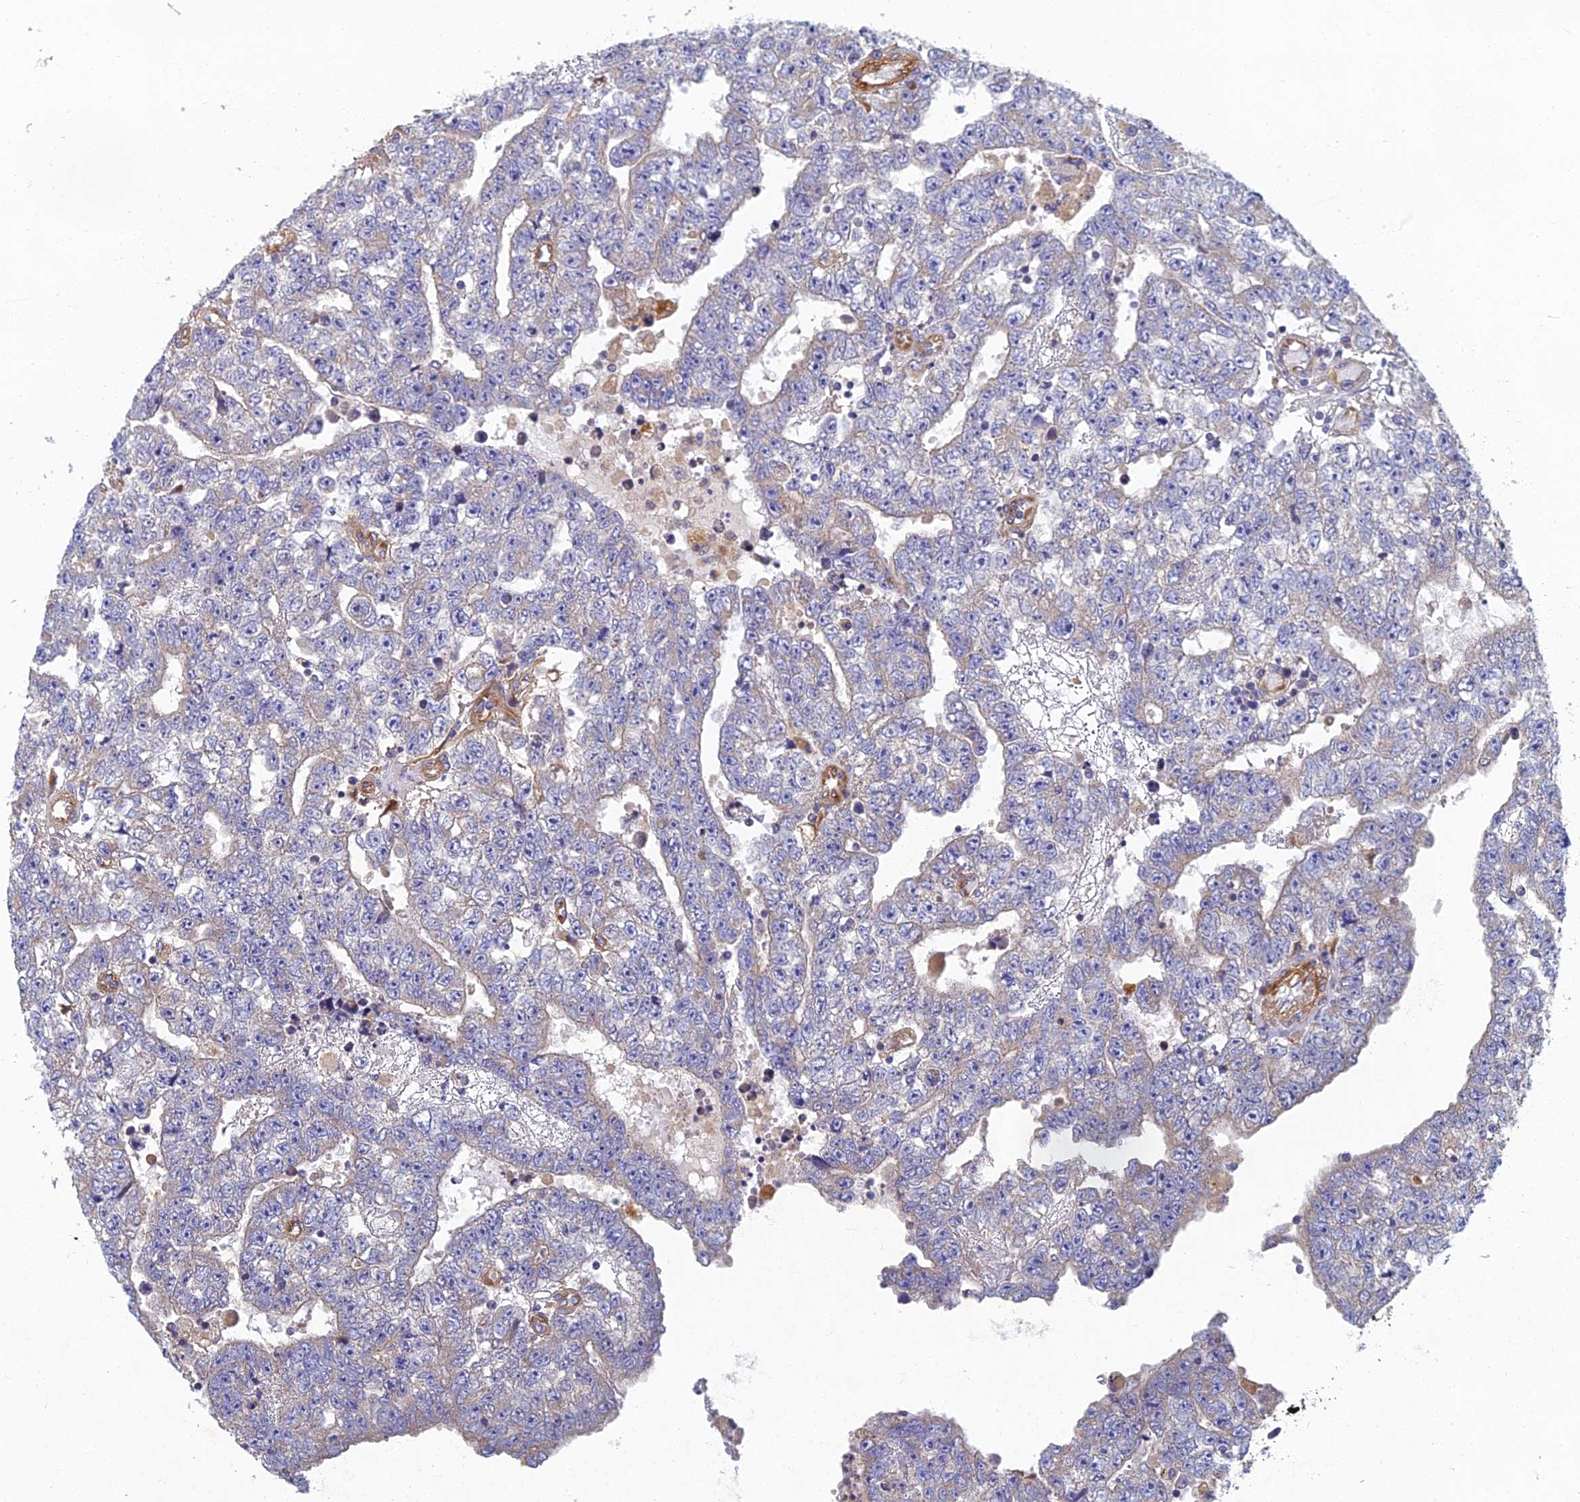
{"staining": {"intensity": "negative", "quantity": "none", "location": "none"}, "tissue": "testis cancer", "cell_type": "Tumor cells", "image_type": "cancer", "snomed": [{"axis": "morphology", "description": "Carcinoma, Embryonal, NOS"}, {"axis": "topography", "description": "Testis"}], "caption": "Immunohistochemical staining of embryonal carcinoma (testis) shows no significant positivity in tumor cells. Brightfield microscopy of immunohistochemistry (IHC) stained with DAB (brown) and hematoxylin (blue), captured at high magnification.", "gene": "RNASEK", "patient": {"sex": "male", "age": 25}}